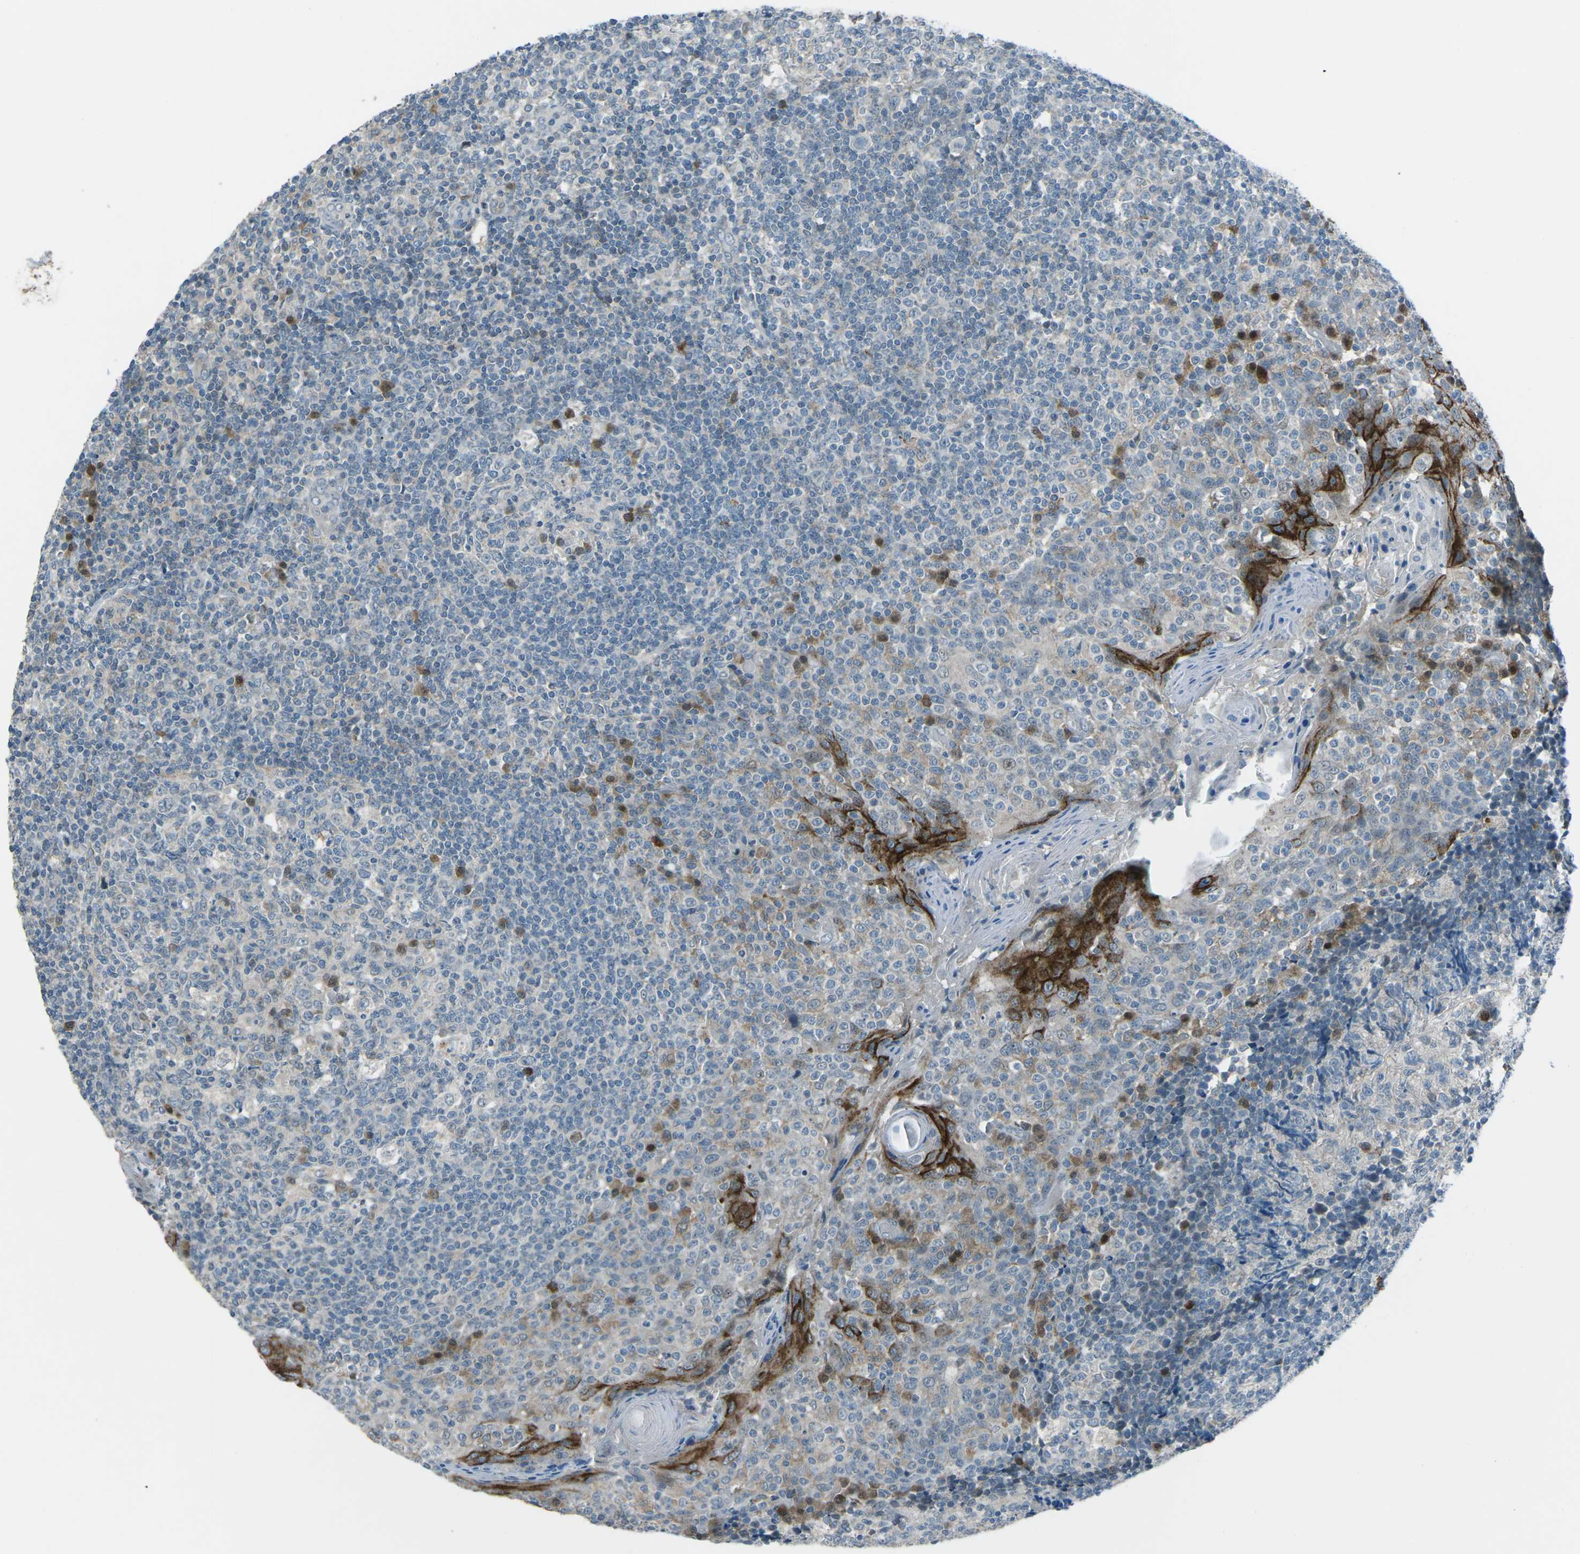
{"staining": {"intensity": "strong", "quantity": "<25%", "location": "cytoplasmic/membranous,nuclear"}, "tissue": "tonsil", "cell_type": "Germinal center cells", "image_type": "normal", "snomed": [{"axis": "morphology", "description": "Normal tissue, NOS"}, {"axis": "topography", "description": "Tonsil"}], "caption": "Germinal center cells exhibit strong cytoplasmic/membranous,nuclear positivity in approximately <25% of cells in benign tonsil.", "gene": "PRKCA", "patient": {"sex": "female", "age": 19}}